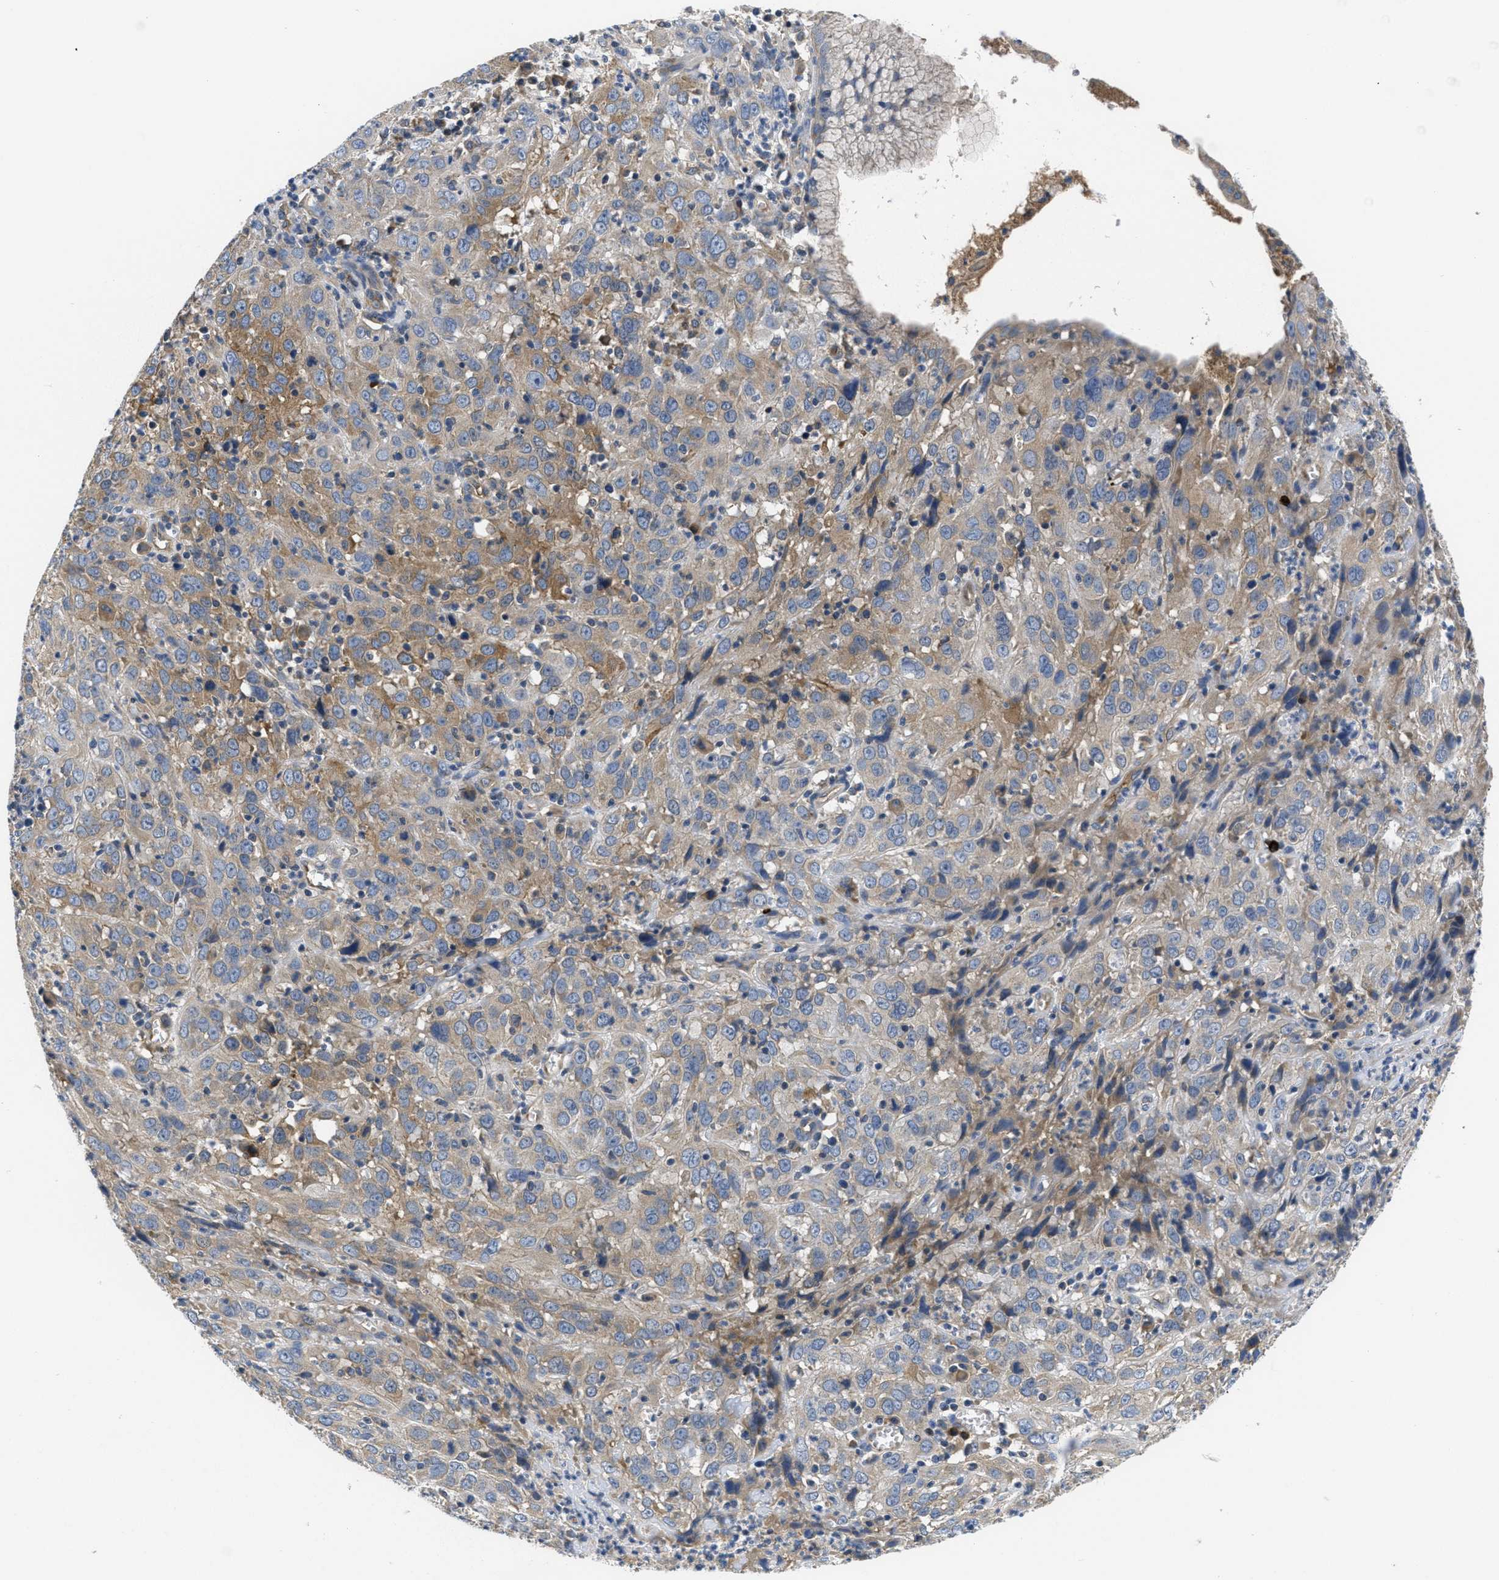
{"staining": {"intensity": "moderate", "quantity": "25%-75%", "location": "cytoplasmic/membranous"}, "tissue": "cervical cancer", "cell_type": "Tumor cells", "image_type": "cancer", "snomed": [{"axis": "morphology", "description": "Squamous cell carcinoma, NOS"}, {"axis": "topography", "description": "Cervix"}], "caption": "Human cervical squamous cell carcinoma stained with a brown dye reveals moderate cytoplasmic/membranous positive staining in about 25%-75% of tumor cells.", "gene": "GALK1", "patient": {"sex": "female", "age": 32}}